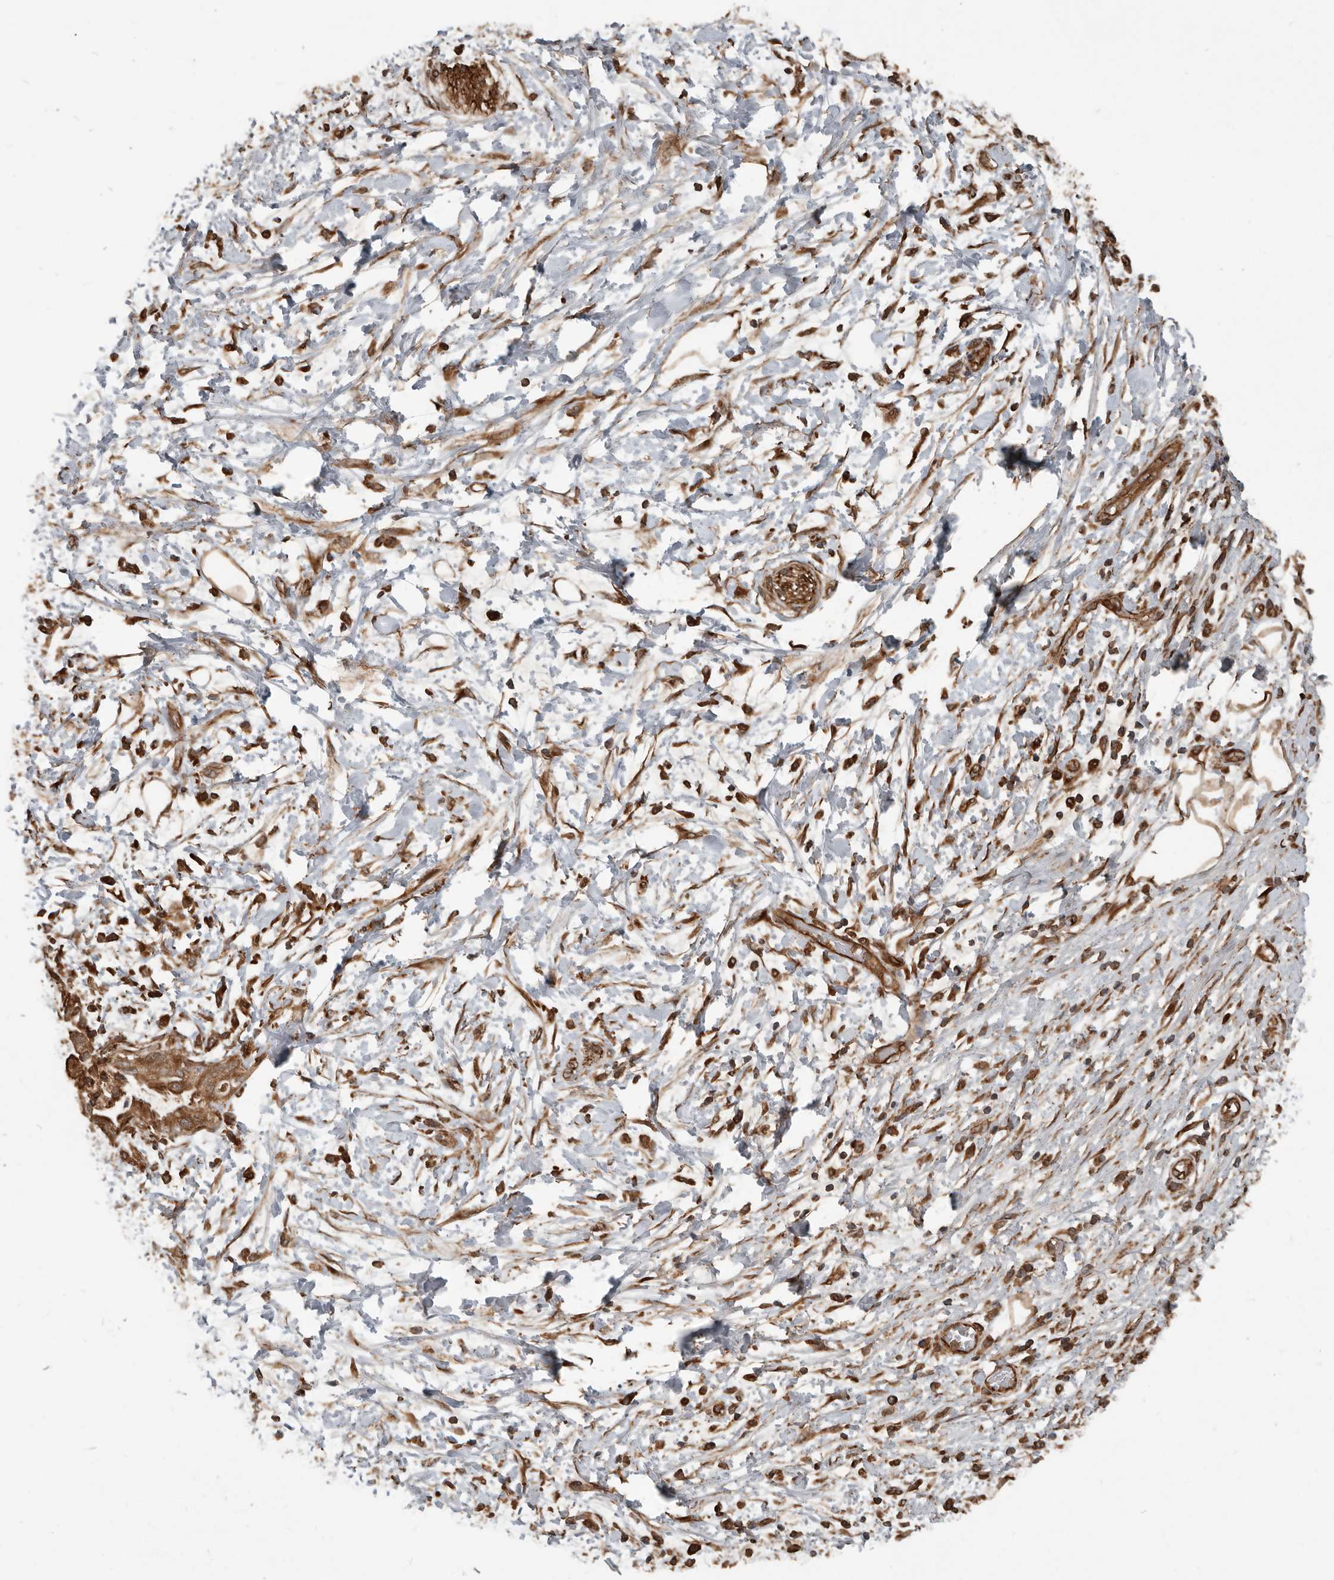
{"staining": {"intensity": "strong", "quantity": ">75%", "location": "cytoplasmic/membranous"}, "tissue": "adipose tissue", "cell_type": "Adipocytes", "image_type": "normal", "snomed": [{"axis": "morphology", "description": "Normal tissue, NOS"}, {"axis": "morphology", "description": "Adenocarcinoma, NOS"}, {"axis": "topography", "description": "Duodenum"}, {"axis": "topography", "description": "Peripheral nerve tissue"}], "caption": "Immunohistochemical staining of unremarkable adipose tissue reveals strong cytoplasmic/membranous protein expression in about >75% of adipocytes.", "gene": "YOD1", "patient": {"sex": "female", "age": 60}}